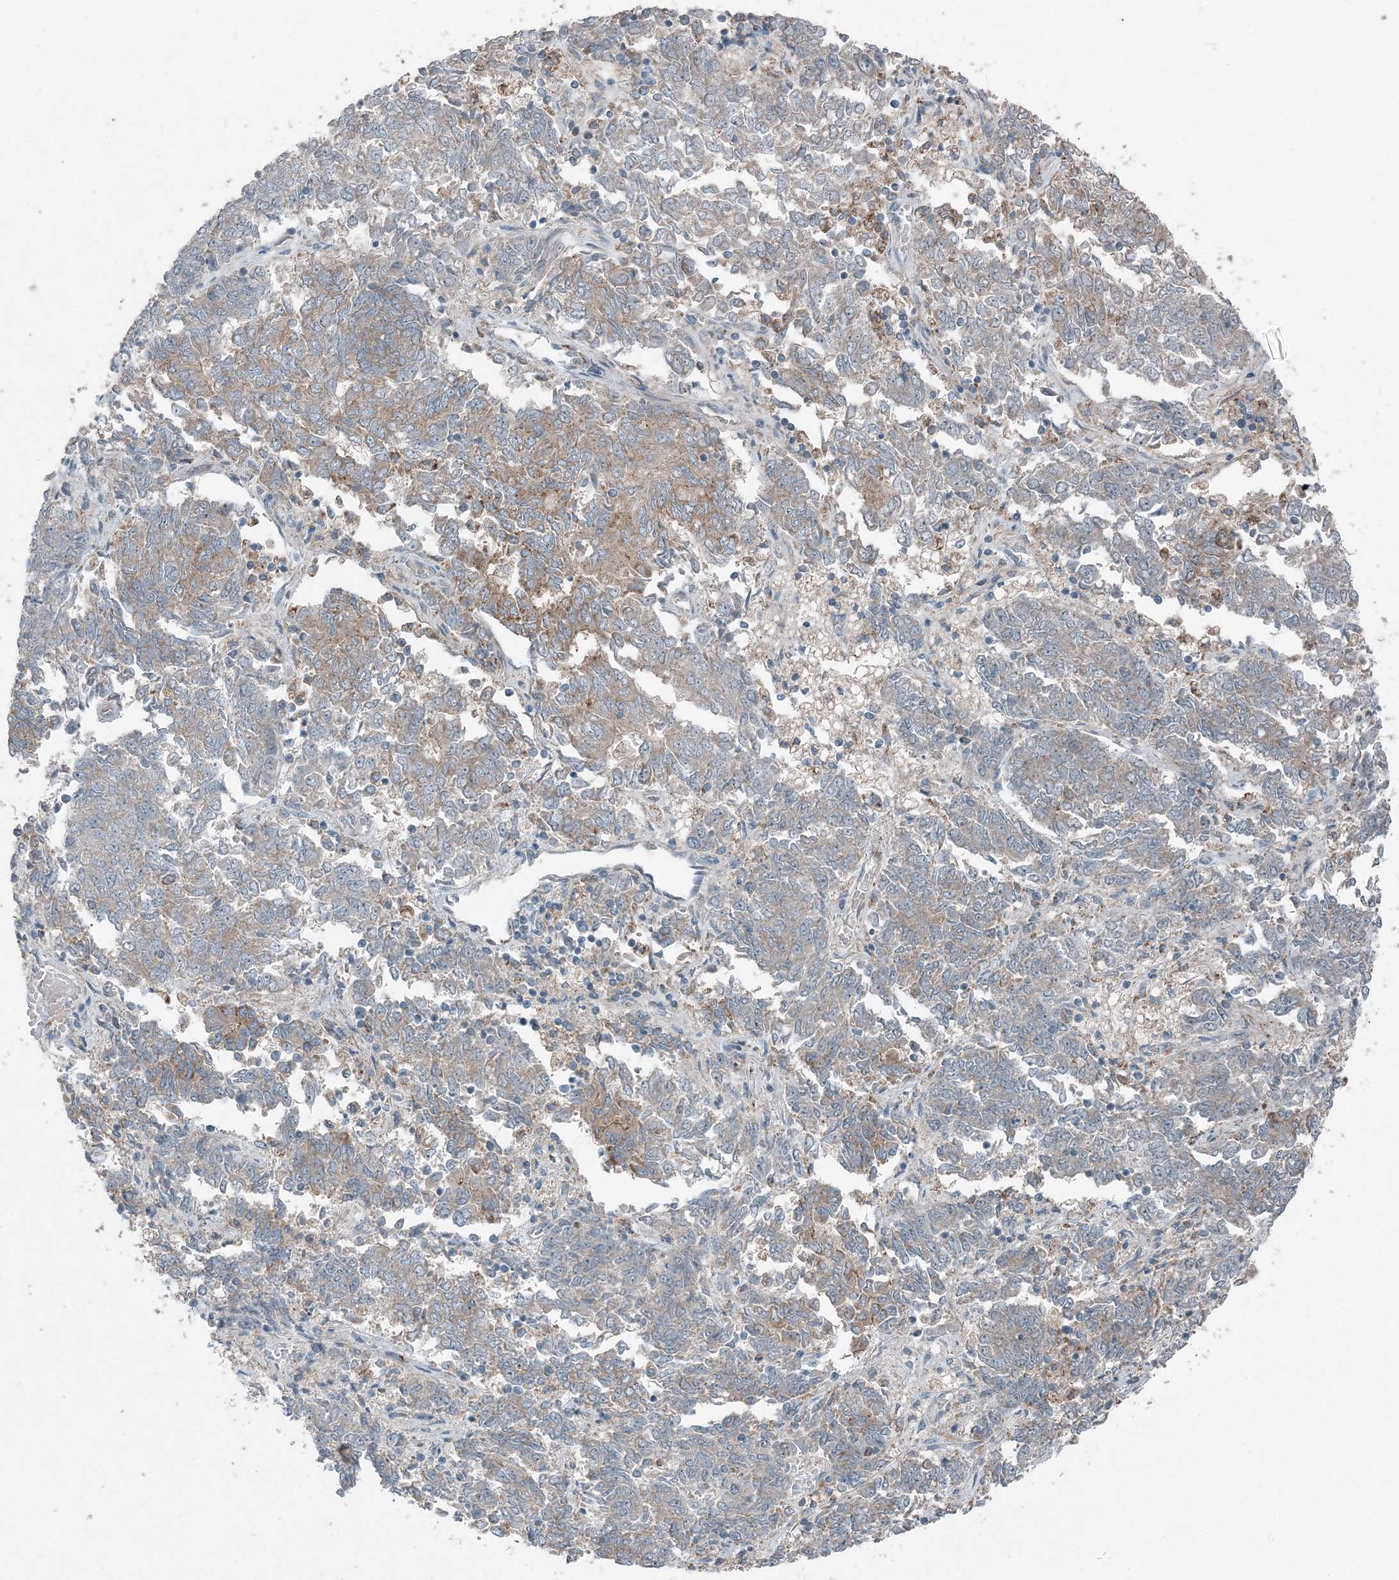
{"staining": {"intensity": "moderate", "quantity": "<25%", "location": "cytoplasmic/membranous"}, "tissue": "endometrial cancer", "cell_type": "Tumor cells", "image_type": "cancer", "snomed": [{"axis": "morphology", "description": "Adenocarcinoma, NOS"}, {"axis": "topography", "description": "Endometrium"}], "caption": "A micrograph of human adenocarcinoma (endometrial) stained for a protein exhibits moderate cytoplasmic/membranous brown staining in tumor cells.", "gene": "INTU", "patient": {"sex": "female", "age": 80}}